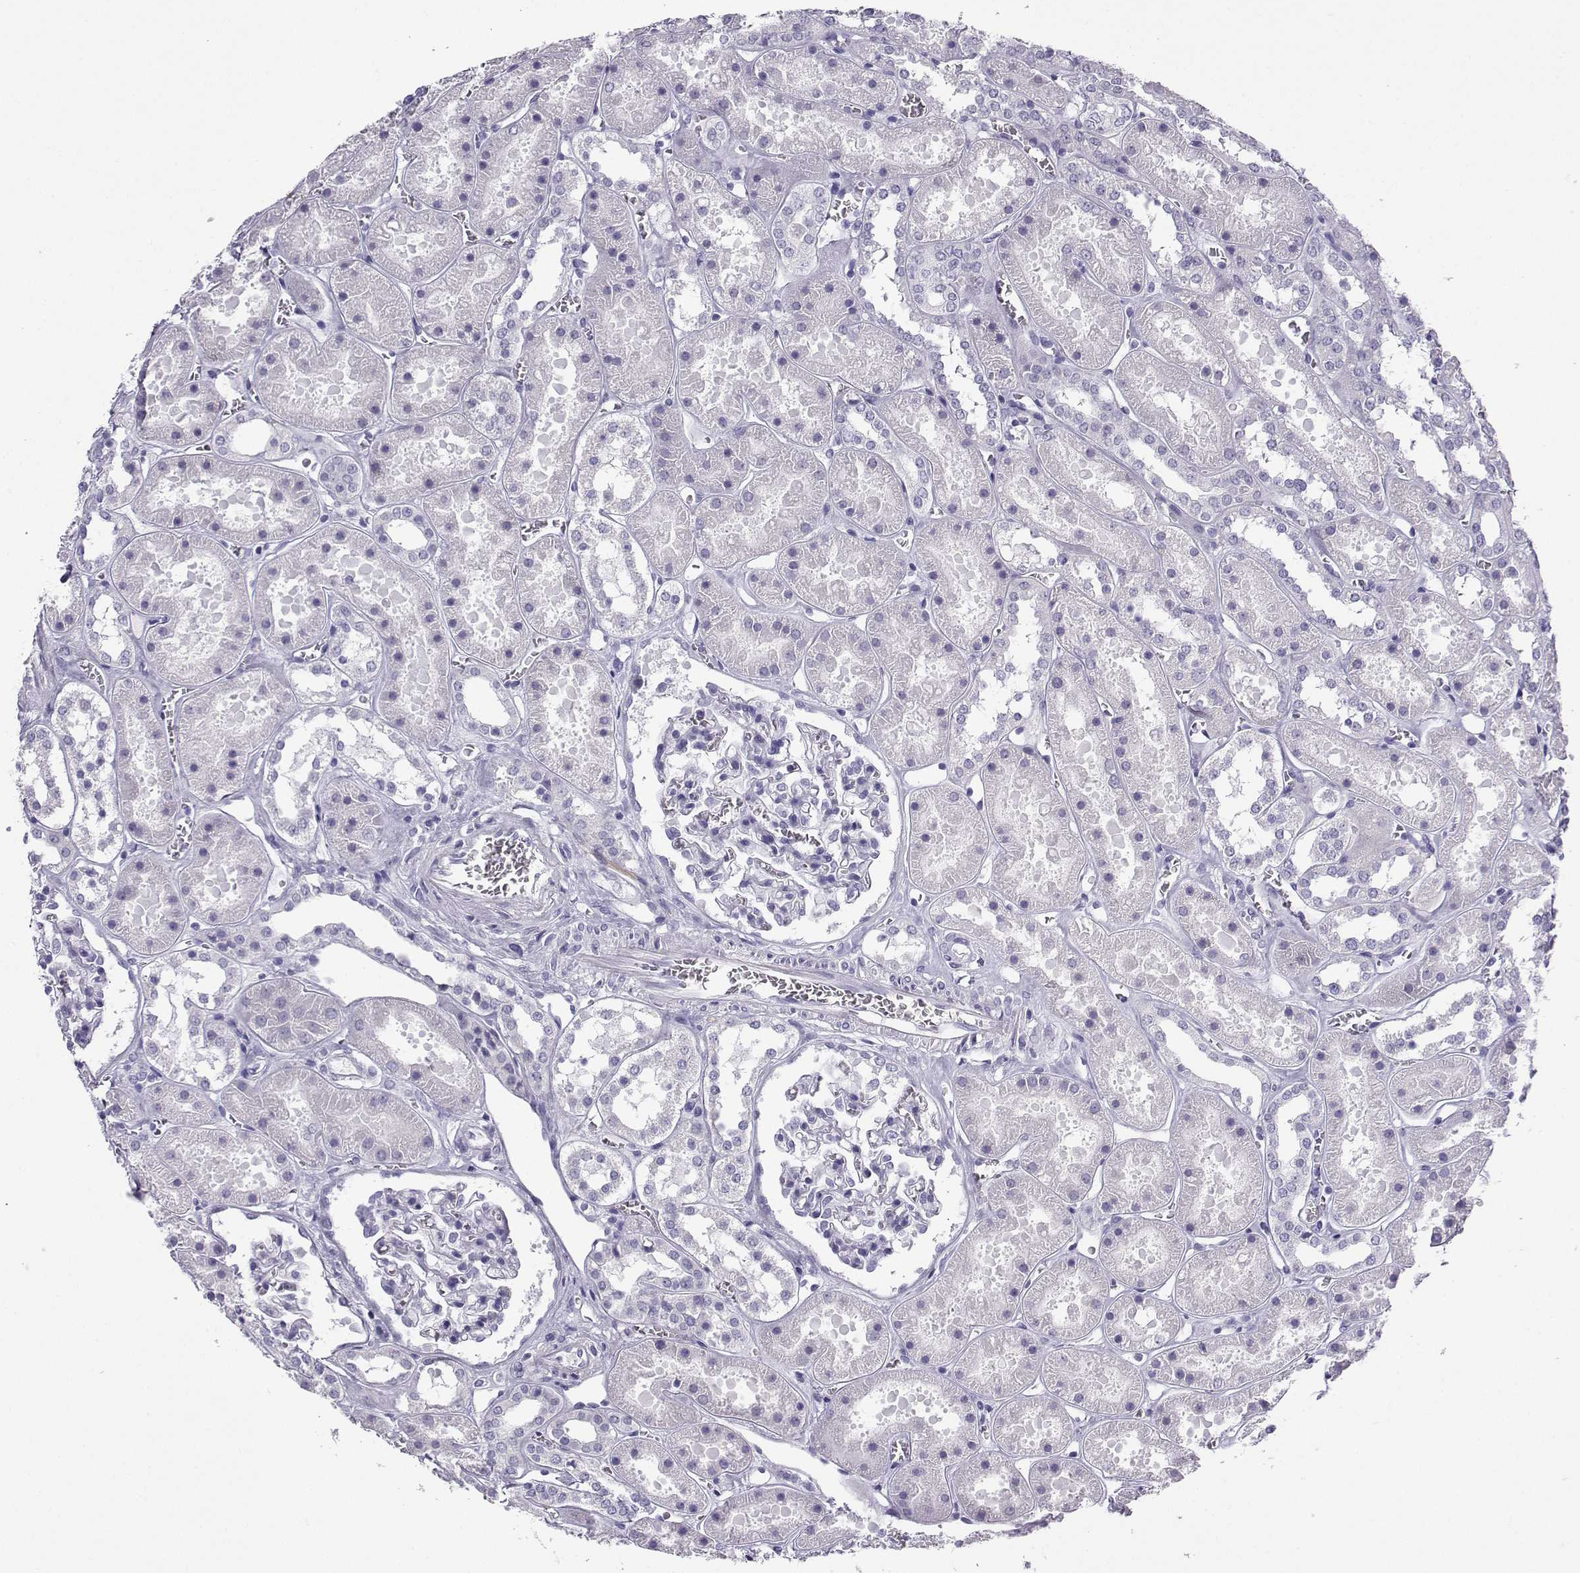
{"staining": {"intensity": "negative", "quantity": "none", "location": "none"}, "tissue": "kidney", "cell_type": "Cells in glomeruli", "image_type": "normal", "snomed": [{"axis": "morphology", "description": "Normal tissue, NOS"}, {"axis": "topography", "description": "Kidney"}], "caption": "IHC of benign human kidney exhibits no positivity in cells in glomeruli.", "gene": "NEFL", "patient": {"sex": "female", "age": 41}}